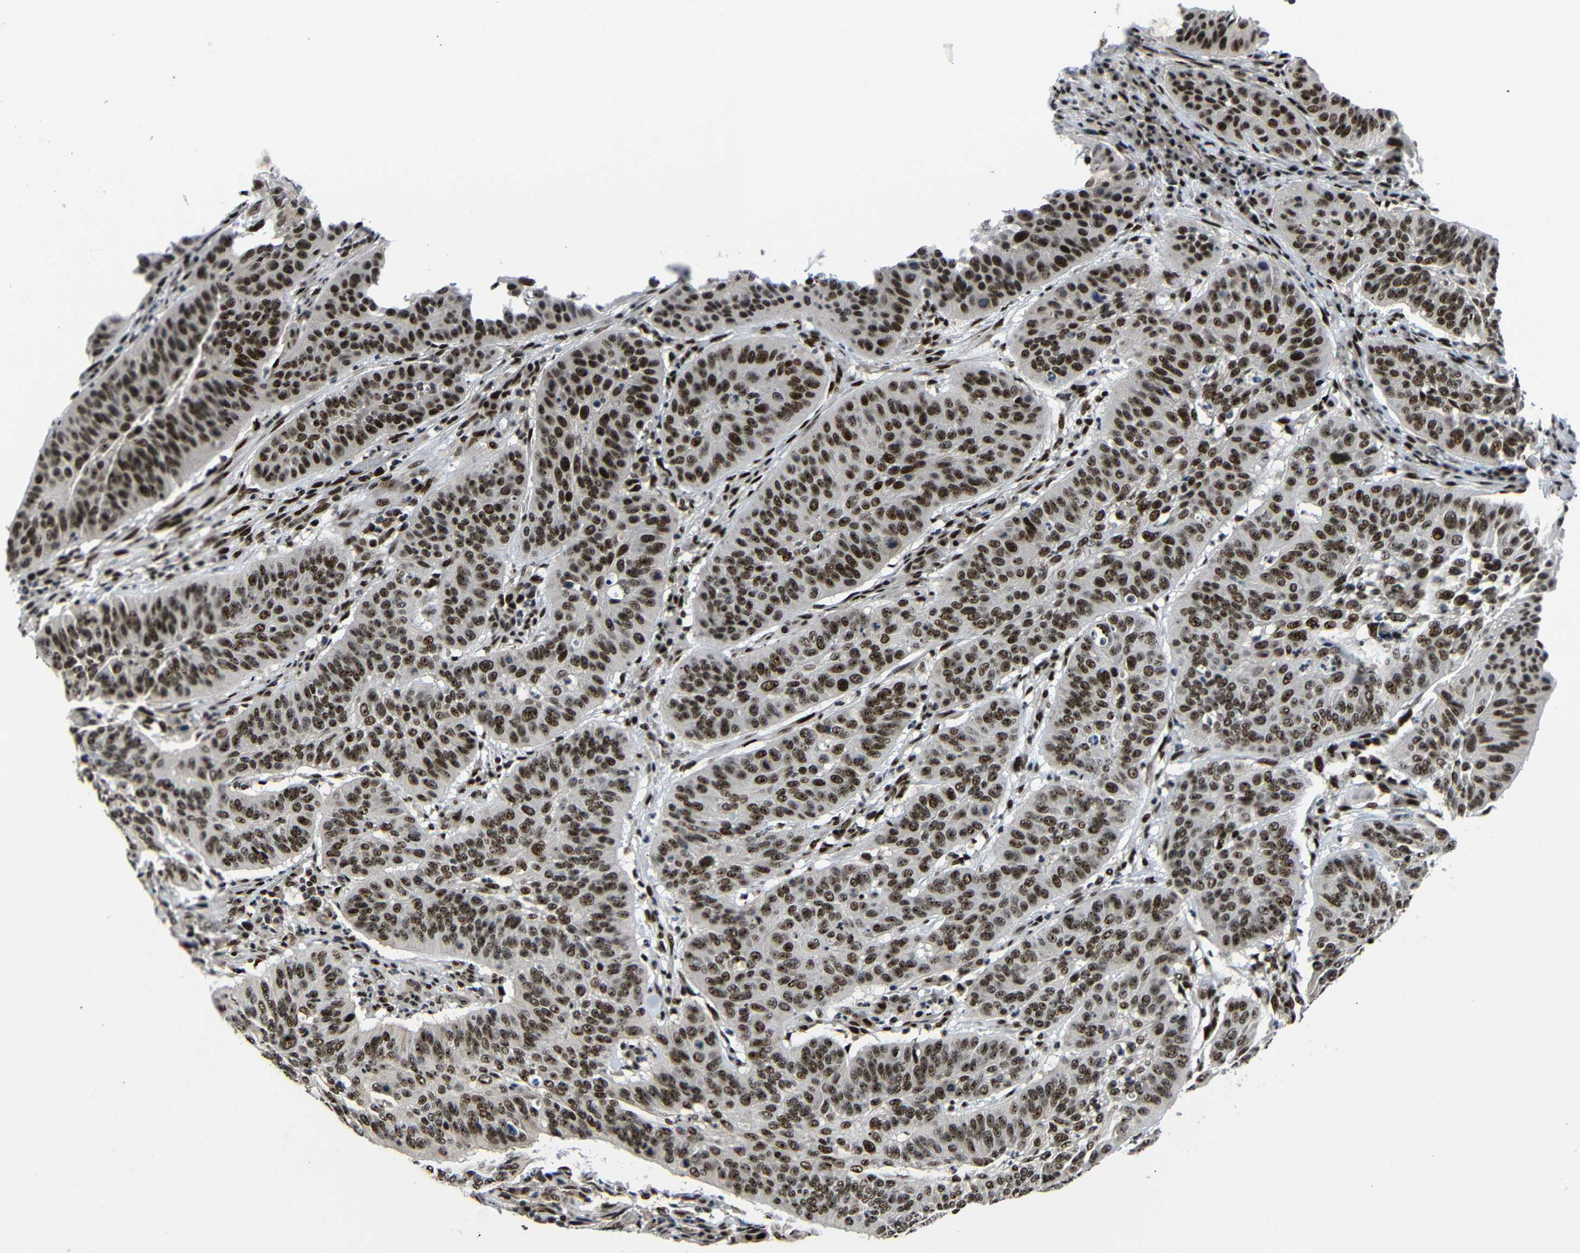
{"staining": {"intensity": "strong", "quantity": ">75%", "location": "nuclear"}, "tissue": "cervical cancer", "cell_type": "Tumor cells", "image_type": "cancer", "snomed": [{"axis": "morphology", "description": "Squamous cell carcinoma, NOS"}, {"axis": "topography", "description": "Cervix"}], "caption": "Protein analysis of cervical cancer (squamous cell carcinoma) tissue displays strong nuclear expression in about >75% of tumor cells. Using DAB (3,3'-diaminobenzidine) (brown) and hematoxylin (blue) stains, captured at high magnification using brightfield microscopy.", "gene": "SETDB2", "patient": {"sex": "female", "age": 39}}